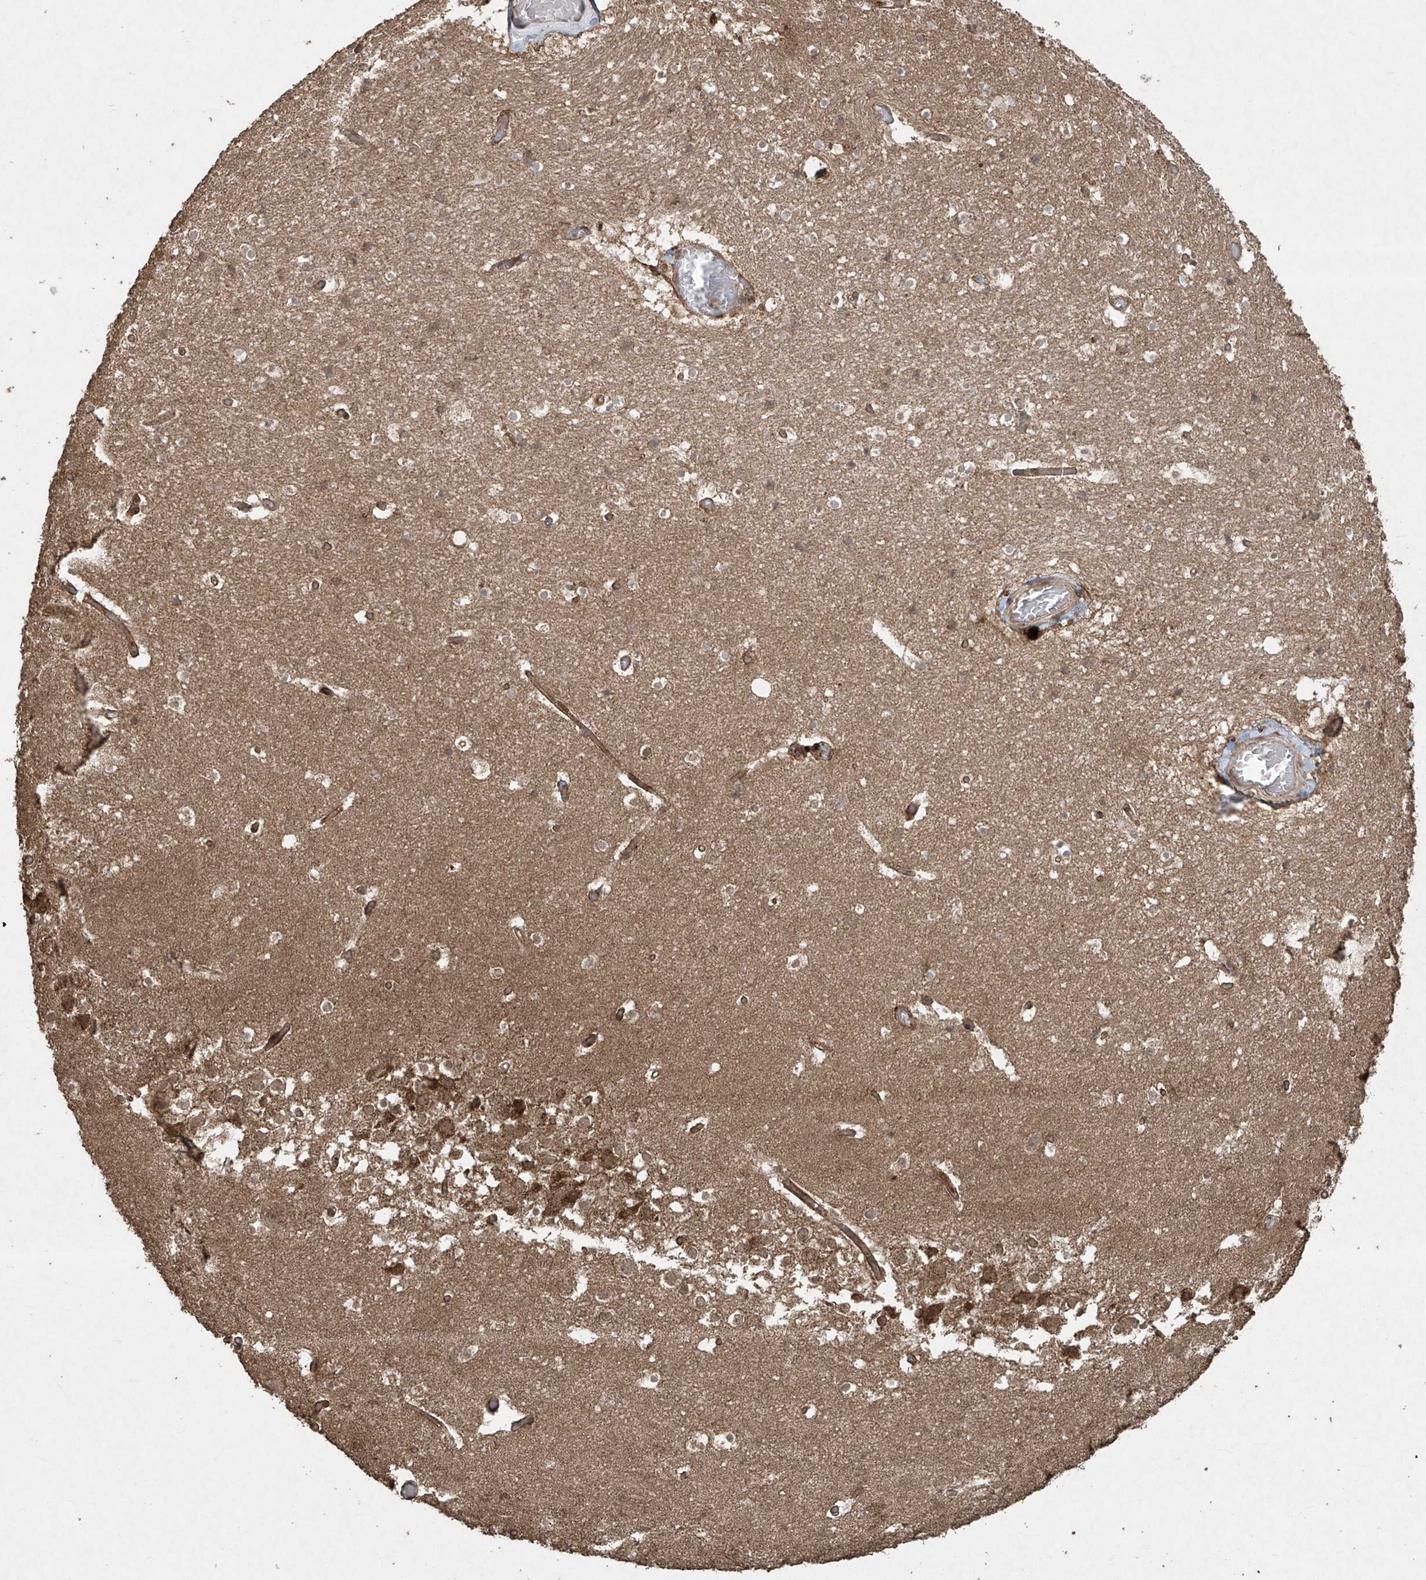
{"staining": {"intensity": "moderate", "quantity": "<25%", "location": "cytoplasmic/membranous"}, "tissue": "hippocampus", "cell_type": "Glial cells", "image_type": "normal", "snomed": [{"axis": "morphology", "description": "Normal tissue, NOS"}, {"axis": "topography", "description": "Hippocampus"}], "caption": "Immunohistochemistry (IHC) histopathology image of benign hippocampus: human hippocampus stained using immunohistochemistry (IHC) reveals low levels of moderate protein expression localized specifically in the cytoplasmic/membranous of glial cells, appearing as a cytoplasmic/membranous brown color.", "gene": "PGPEP1", "patient": {"sex": "female", "age": 52}}